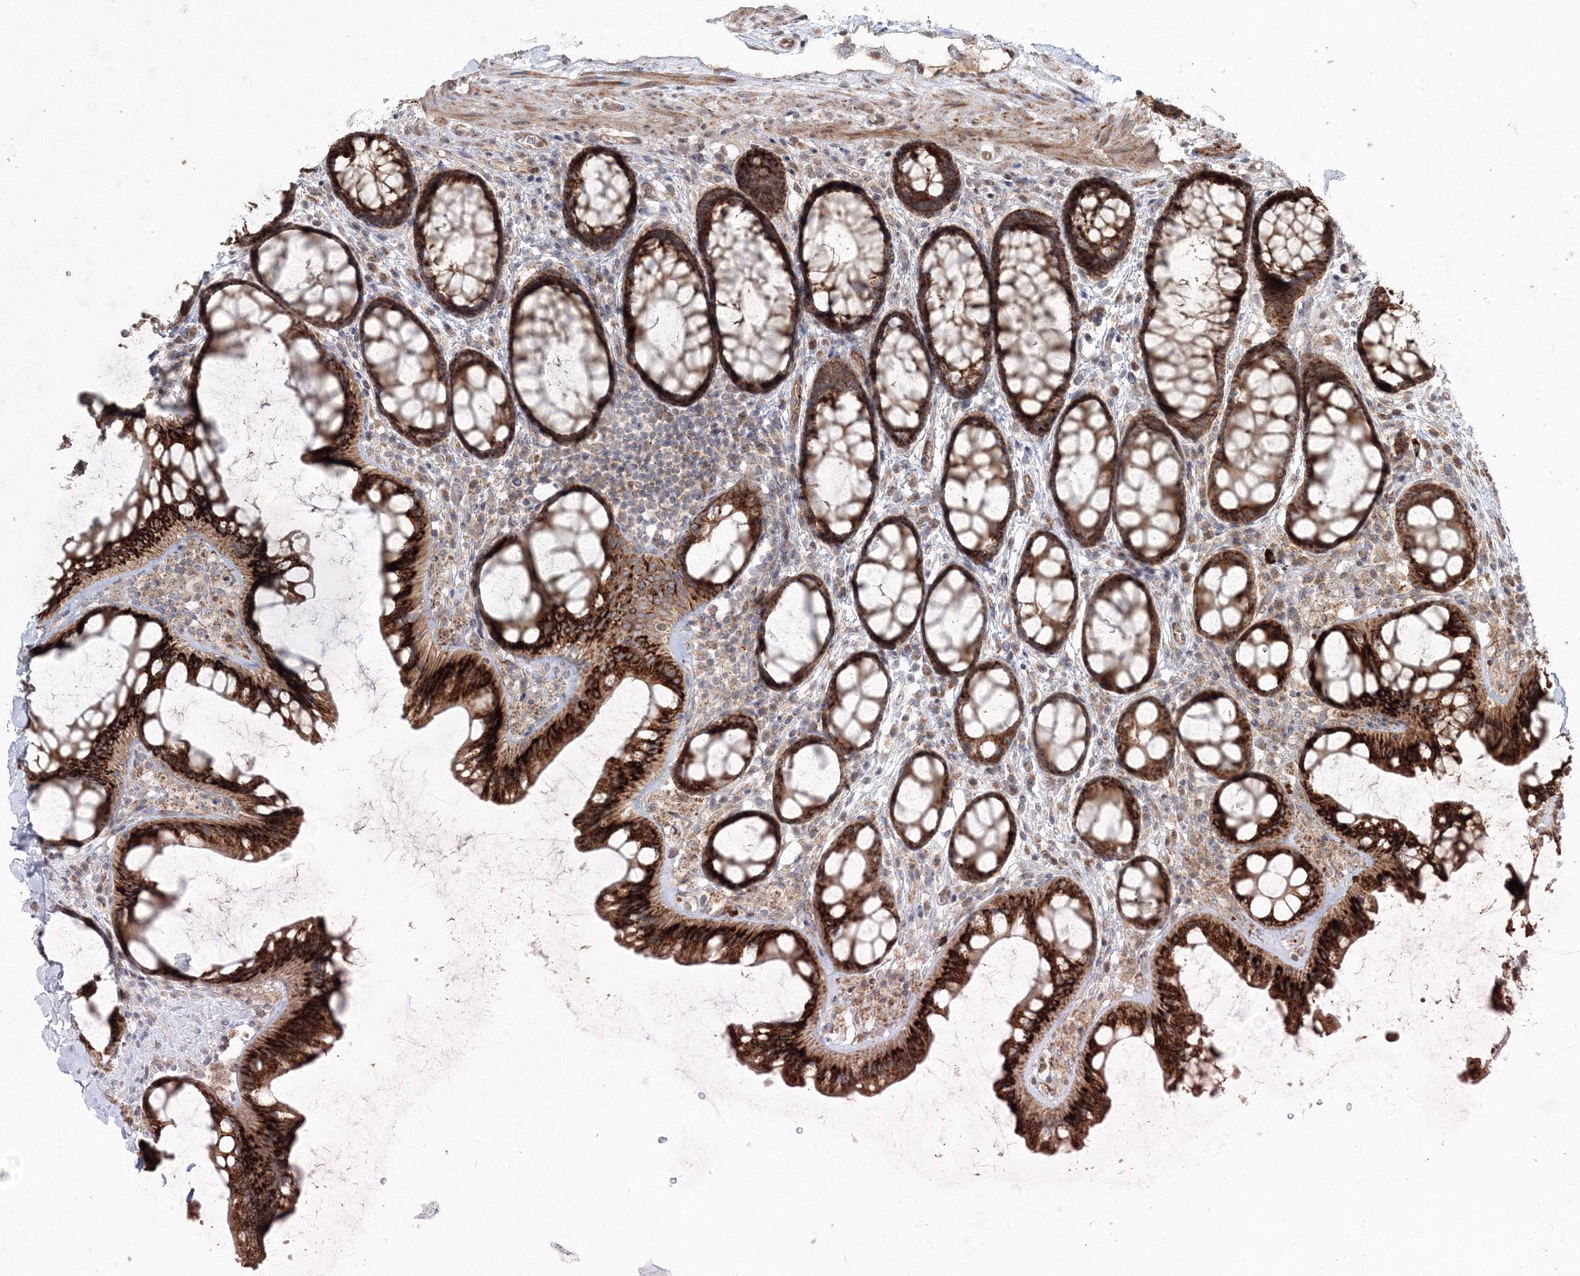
{"staining": {"intensity": "moderate", "quantity": ">75%", "location": "cytoplasmic/membranous"}, "tissue": "colon", "cell_type": "Endothelial cells", "image_type": "normal", "snomed": [{"axis": "morphology", "description": "Normal tissue, NOS"}, {"axis": "topography", "description": "Colon"}], "caption": "Human colon stained for a protein (brown) reveals moderate cytoplasmic/membranous positive expression in about >75% of endothelial cells.", "gene": "ANAPC16", "patient": {"sex": "female", "age": 82}}